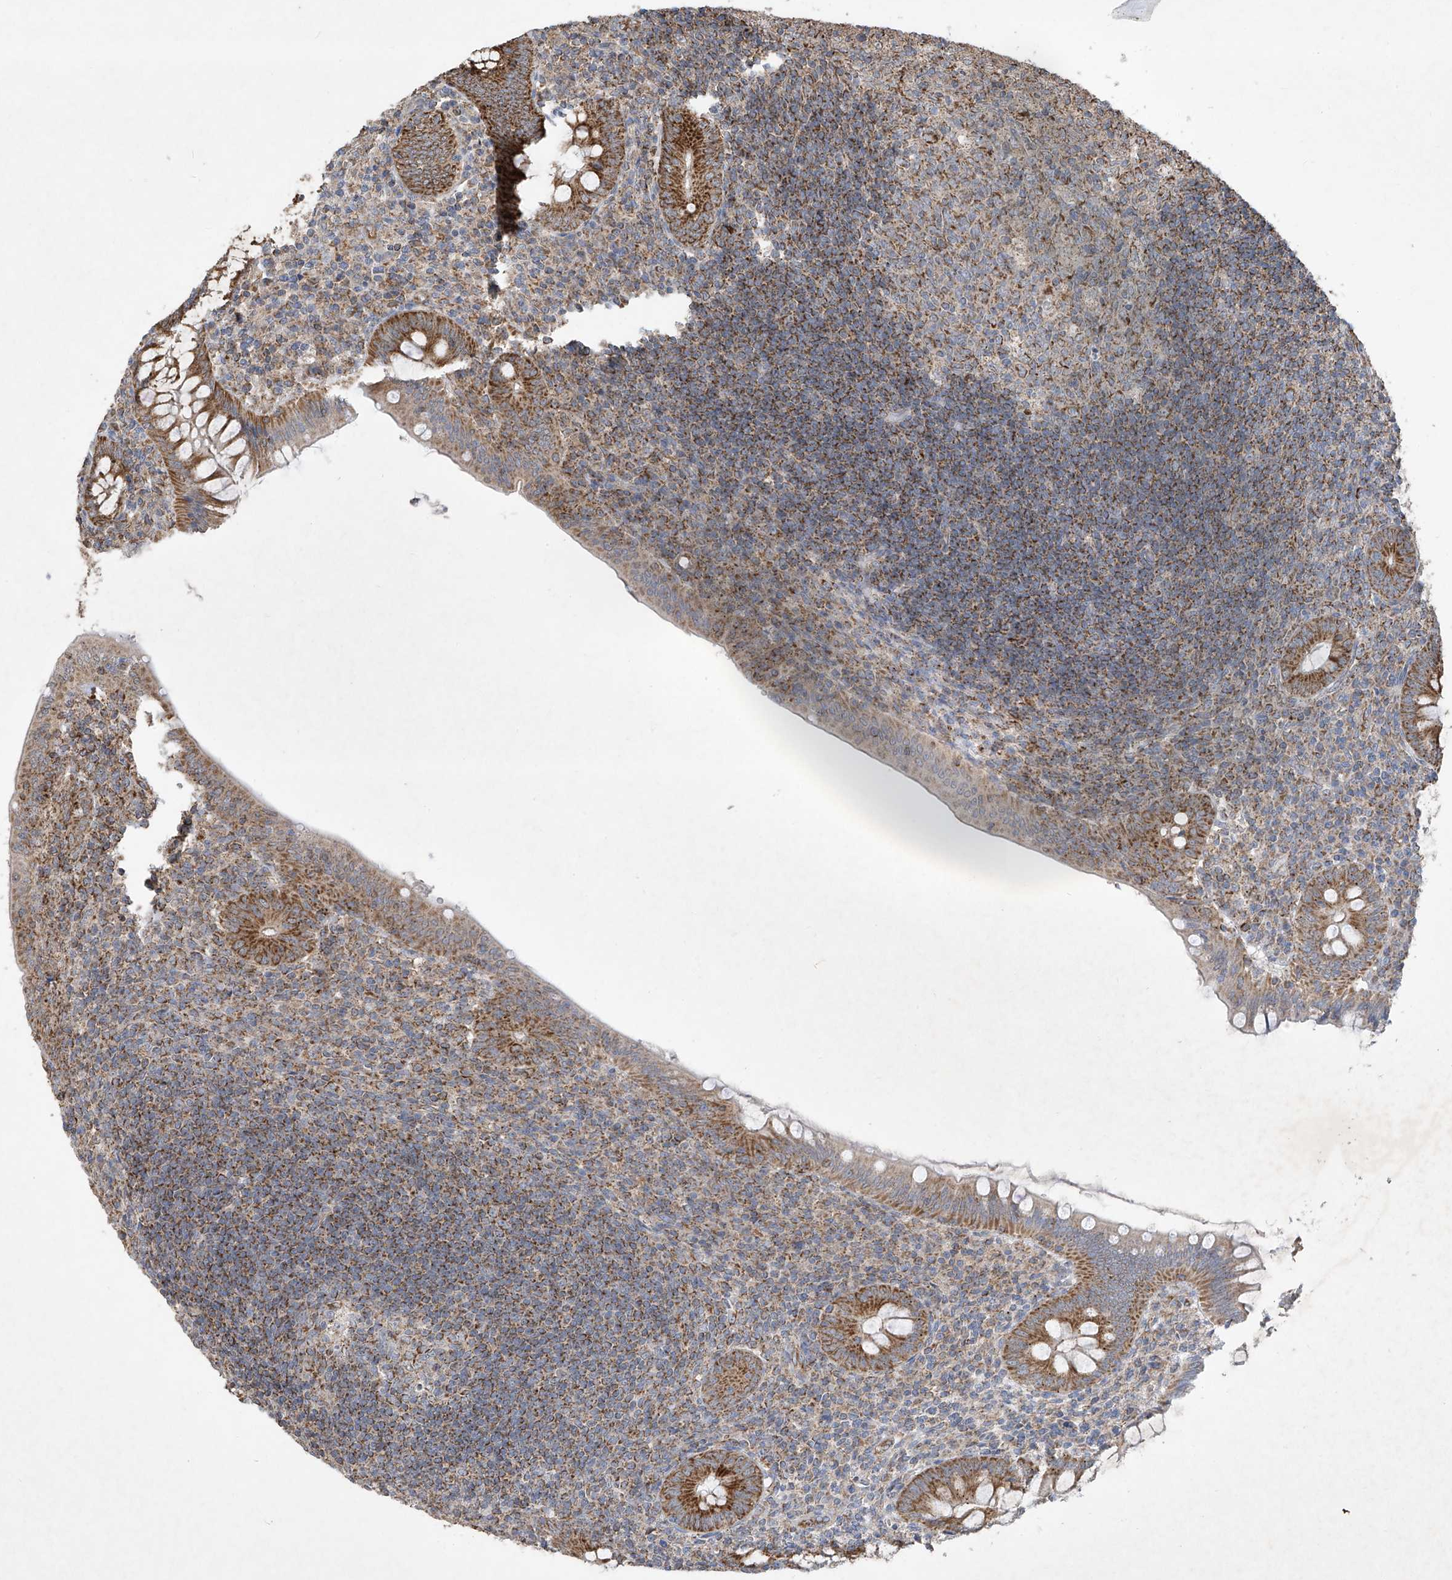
{"staining": {"intensity": "strong", "quantity": ">75%", "location": "cytoplasmic/membranous"}, "tissue": "appendix", "cell_type": "Glandular cells", "image_type": "normal", "snomed": [{"axis": "morphology", "description": "Normal tissue, NOS"}, {"axis": "topography", "description": "Appendix"}], "caption": "High-power microscopy captured an immunohistochemistry photomicrograph of normal appendix, revealing strong cytoplasmic/membranous positivity in about >75% of glandular cells.", "gene": "UQCC1", "patient": {"sex": "male", "age": 14}}